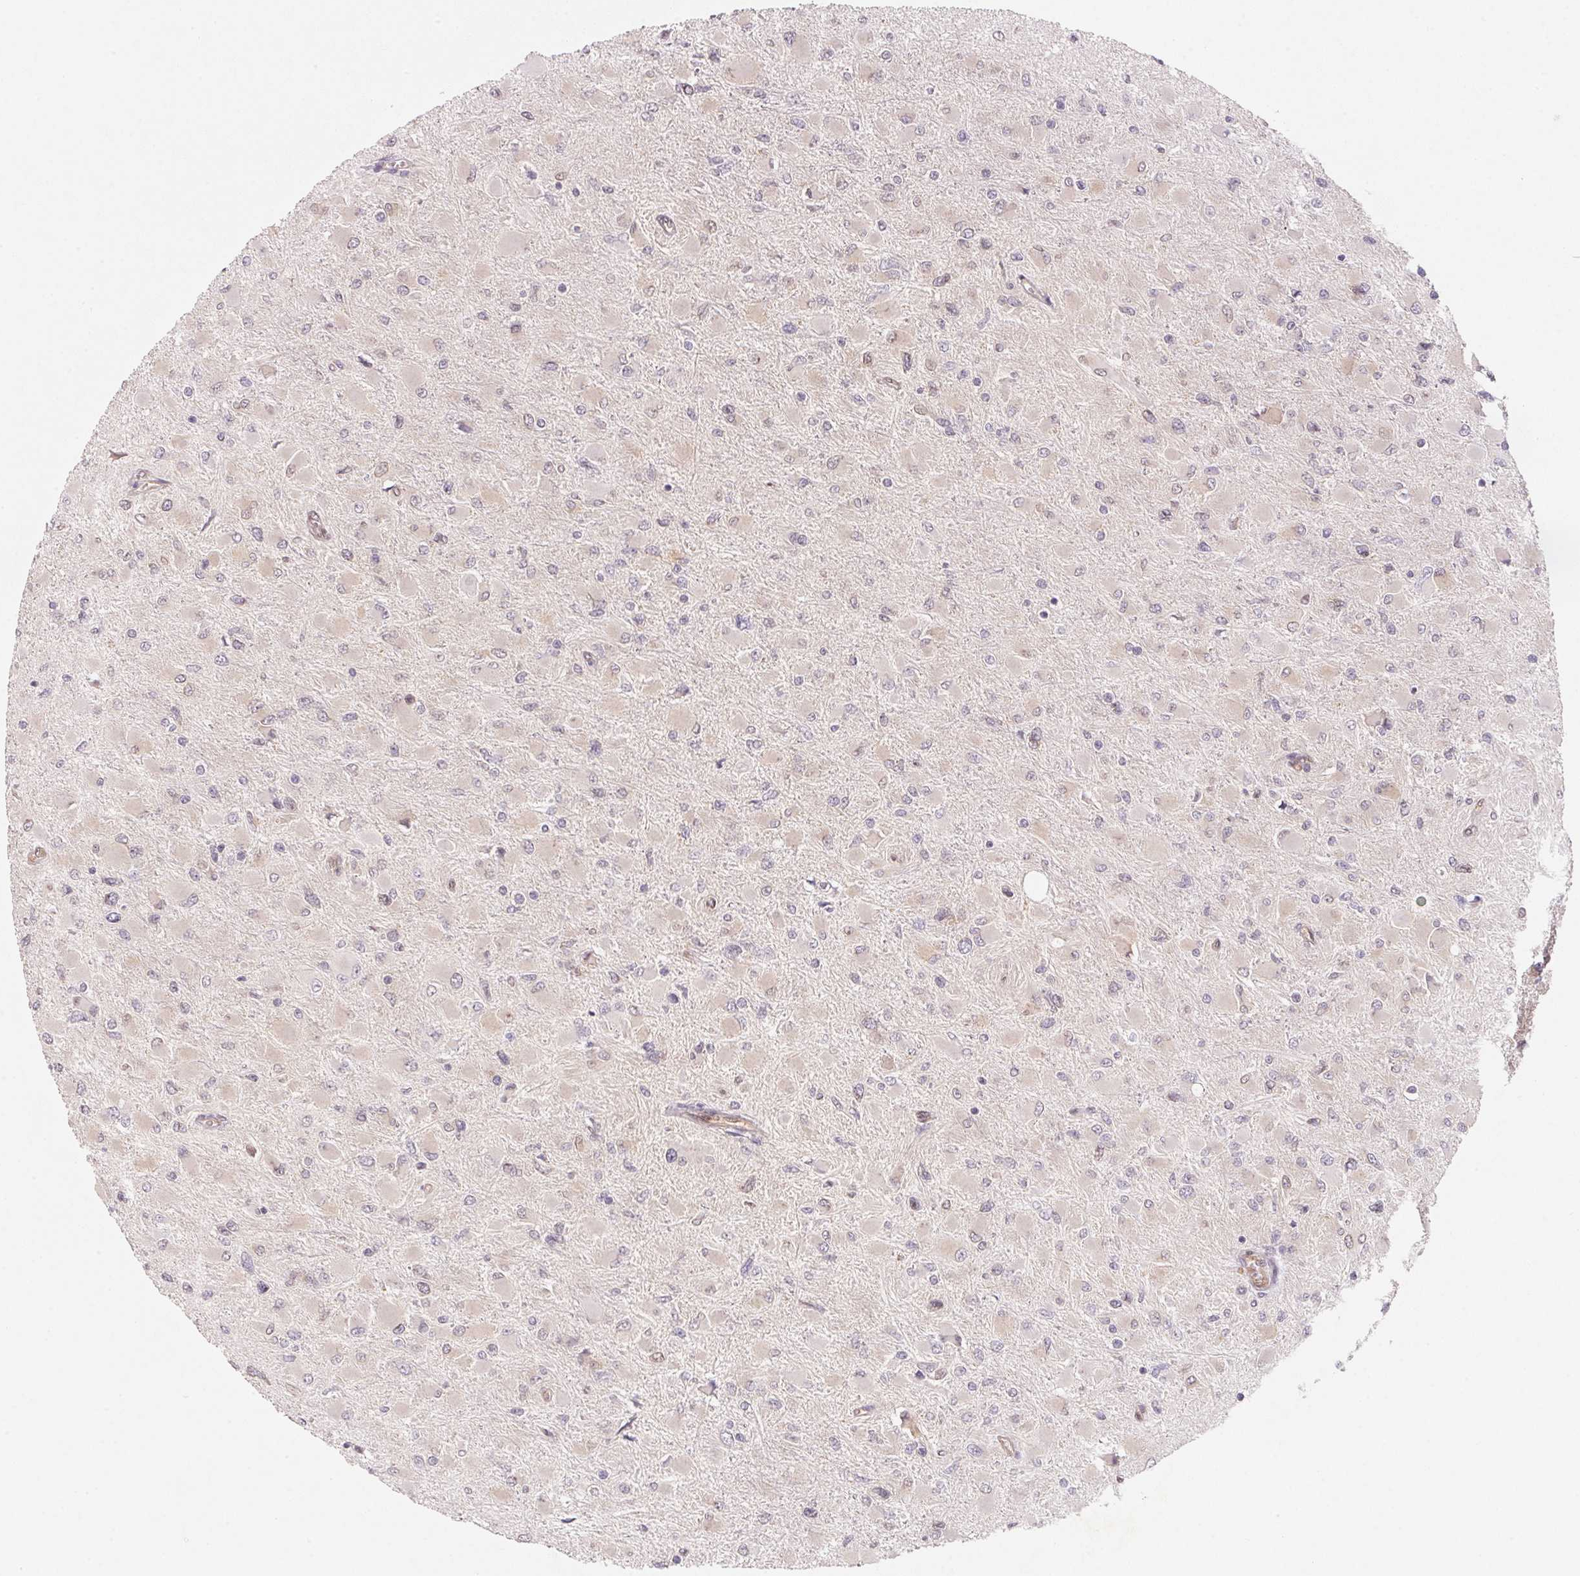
{"staining": {"intensity": "negative", "quantity": "none", "location": "none"}, "tissue": "glioma", "cell_type": "Tumor cells", "image_type": "cancer", "snomed": [{"axis": "morphology", "description": "Glioma, malignant, High grade"}, {"axis": "topography", "description": "Cerebral cortex"}], "caption": "Immunohistochemistry (IHC) photomicrograph of human high-grade glioma (malignant) stained for a protein (brown), which shows no expression in tumor cells. Nuclei are stained in blue.", "gene": "EI24", "patient": {"sex": "female", "age": 36}}